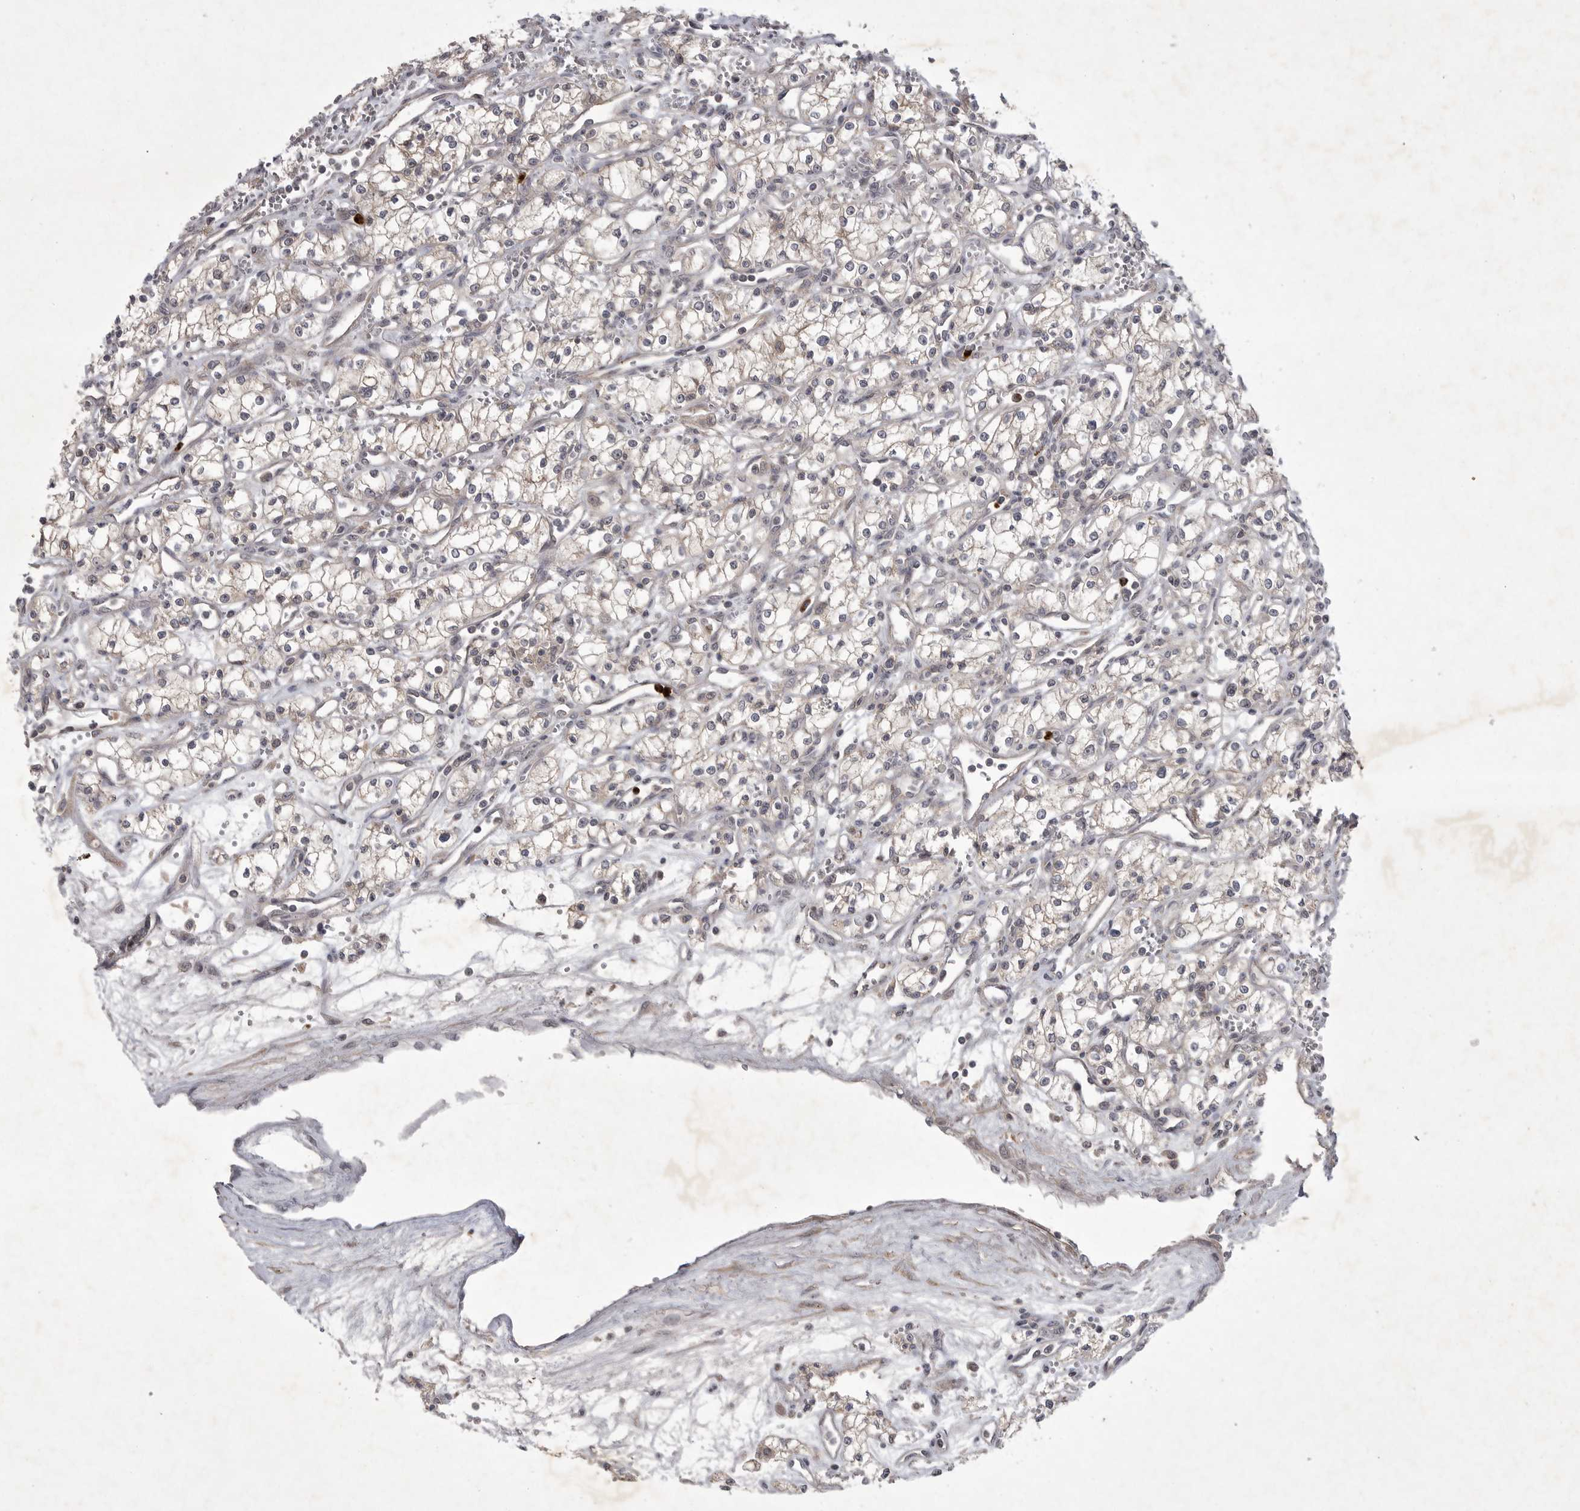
{"staining": {"intensity": "weak", "quantity": "25%-75%", "location": "cytoplasmic/membranous"}, "tissue": "renal cancer", "cell_type": "Tumor cells", "image_type": "cancer", "snomed": [{"axis": "morphology", "description": "Adenocarcinoma, NOS"}, {"axis": "topography", "description": "Kidney"}], "caption": "Renal cancer (adenocarcinoma) stained with a protein marker exhibits weak staining in tumor cells.", "gene": "UBE3D", "patient": {"sex": "male", "age": 59}}